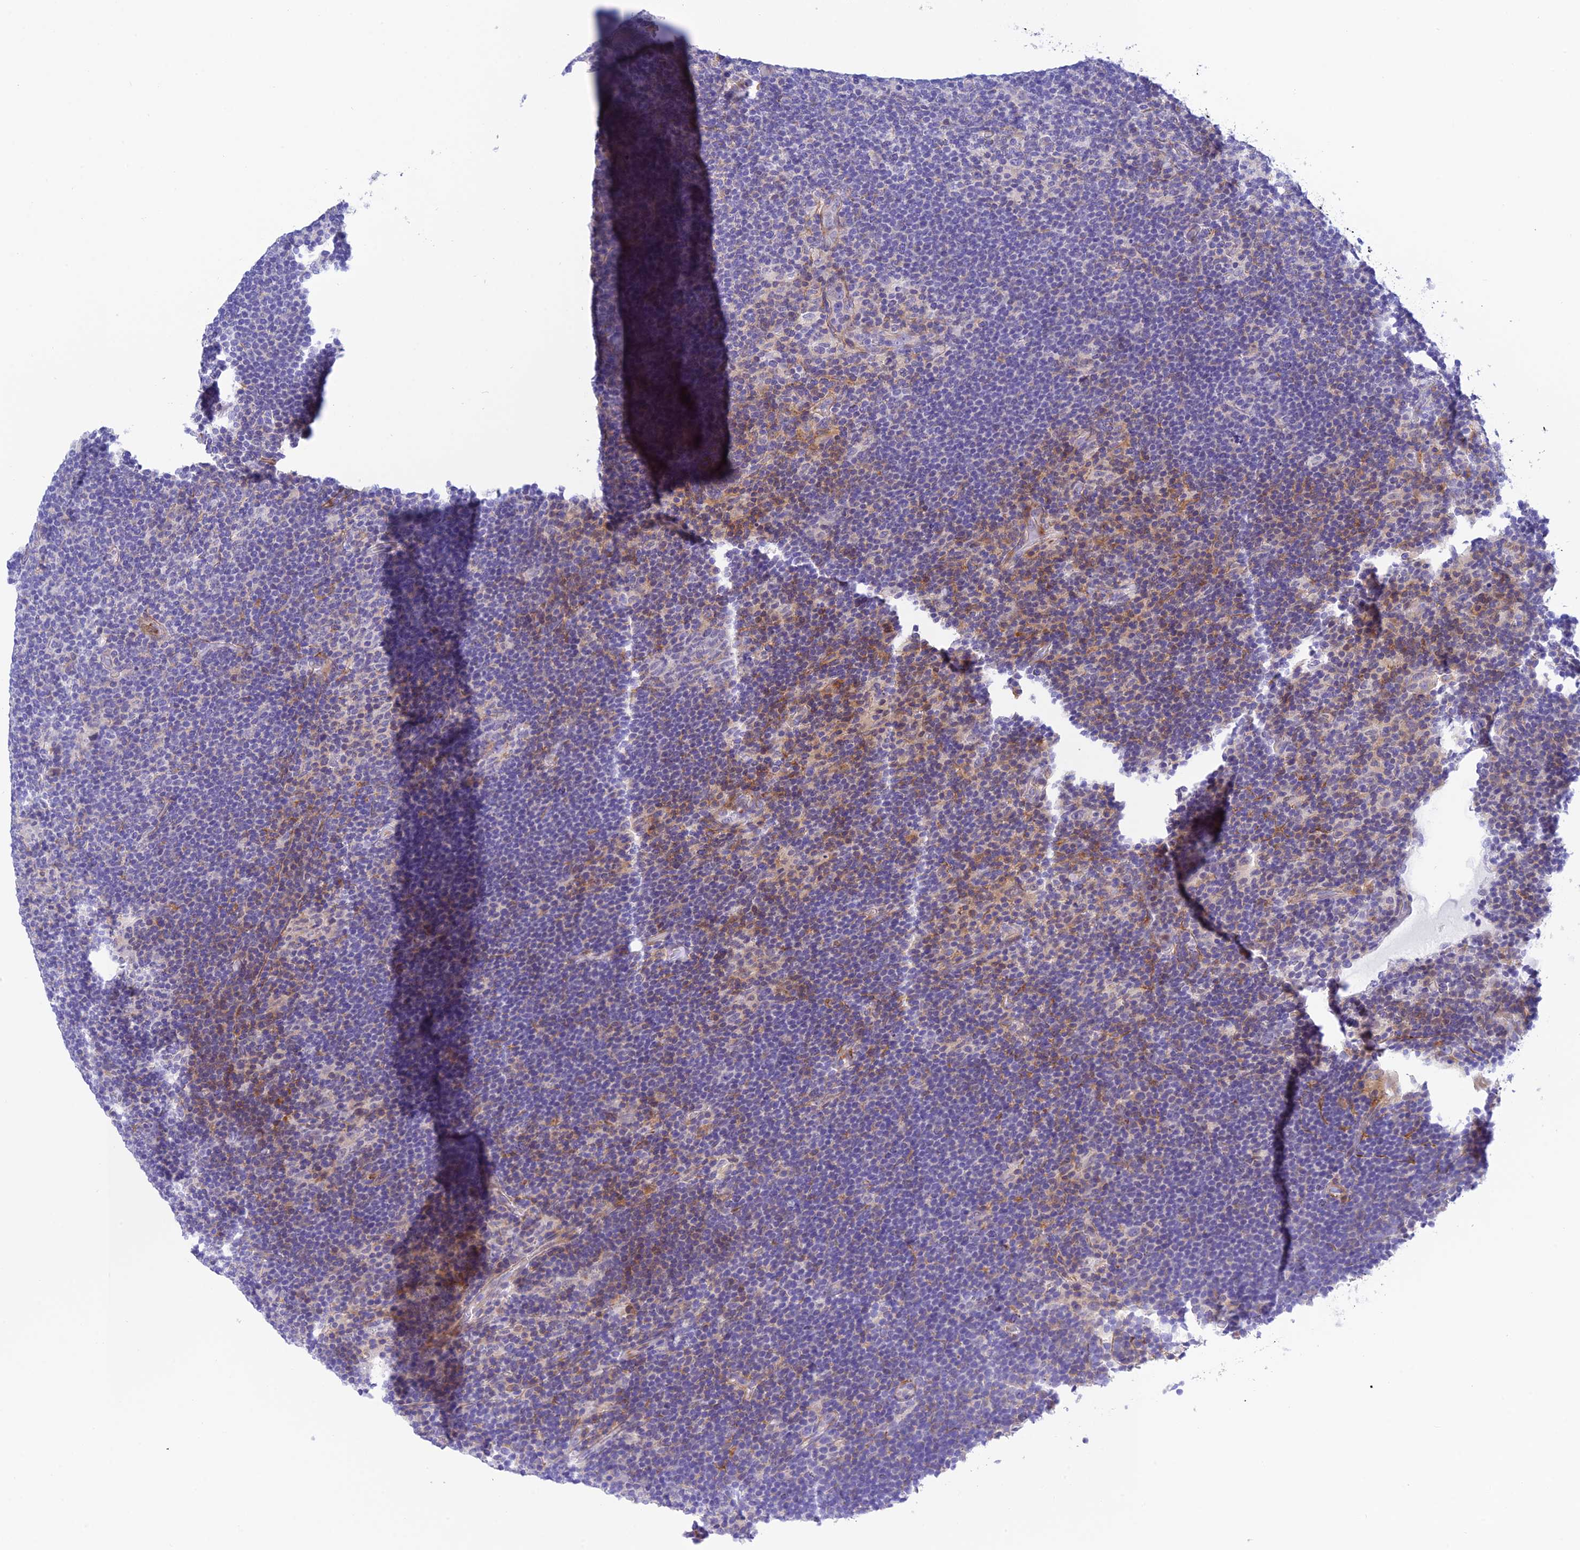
{"staining": {"intensity": "negative", "quantity": "none", "location": "none"}, "tissue": "lymphoma", "cell_type": "Tumor cells", "image_type": "cancer", "snomed": [{"axis": "morphology", "description": "Hodgkin's disease, NOS"}, {"axis": "topography", "description": "Lymph node"}], "caption": "This is an immunohistochemistry (IHC) histopathology image of Hodgkin's disease. There is no expression in tumor cells.", "gene": "ZDHHC16", "patient": {"sex": "female", "age": 57}}